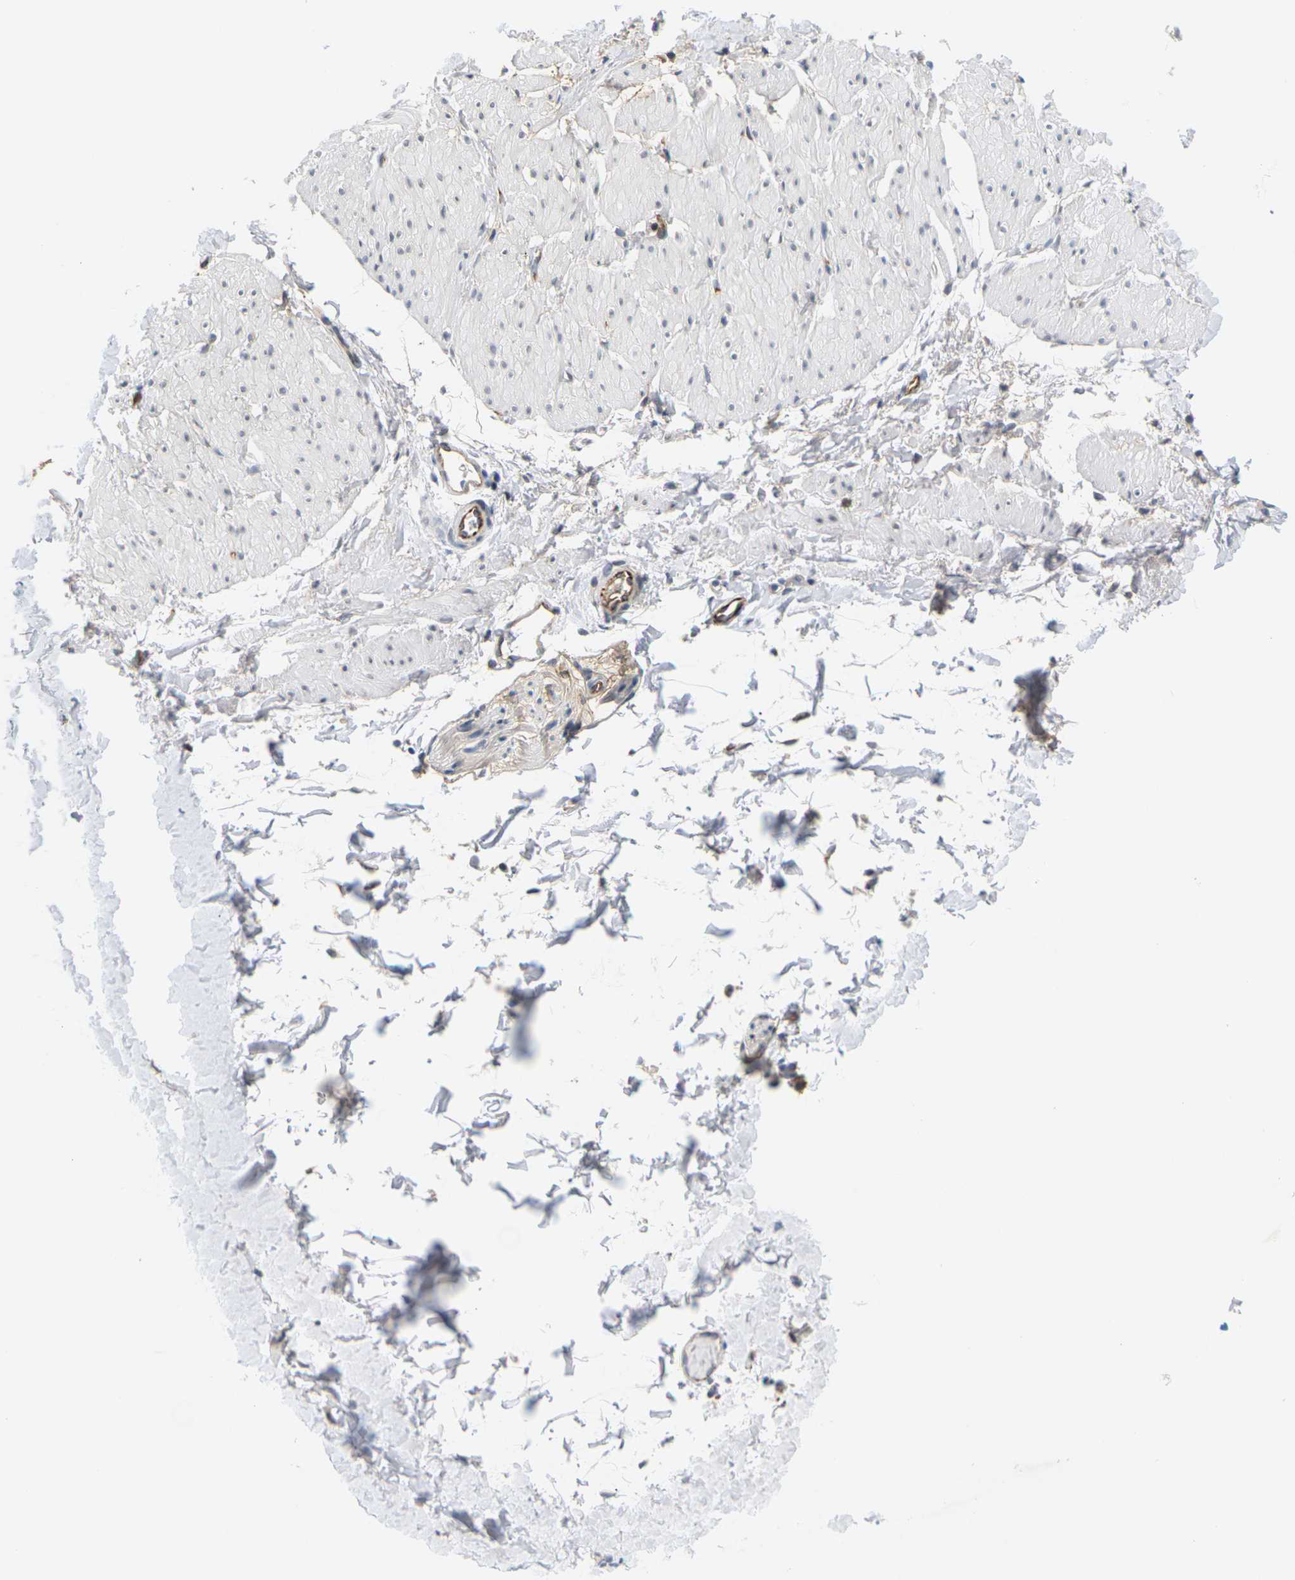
{"staining": {"intensity": "negative", "quantity": "none", "location": "none"}, "tissue": "smooth muscle", "cell_type": "Smooth muscle cells", "image_type": "normal", "snomed": [{"axis": "morphology", "description": "Normal tissue, NOS"}, {"axis": "topography", "description": "Smooth muscle"}], "caption": "Smooth muscle cells show no significant positivity in benign smooth muscle.", "gene": "PKP2", "patient": {"sex": "male", "age": 16}}